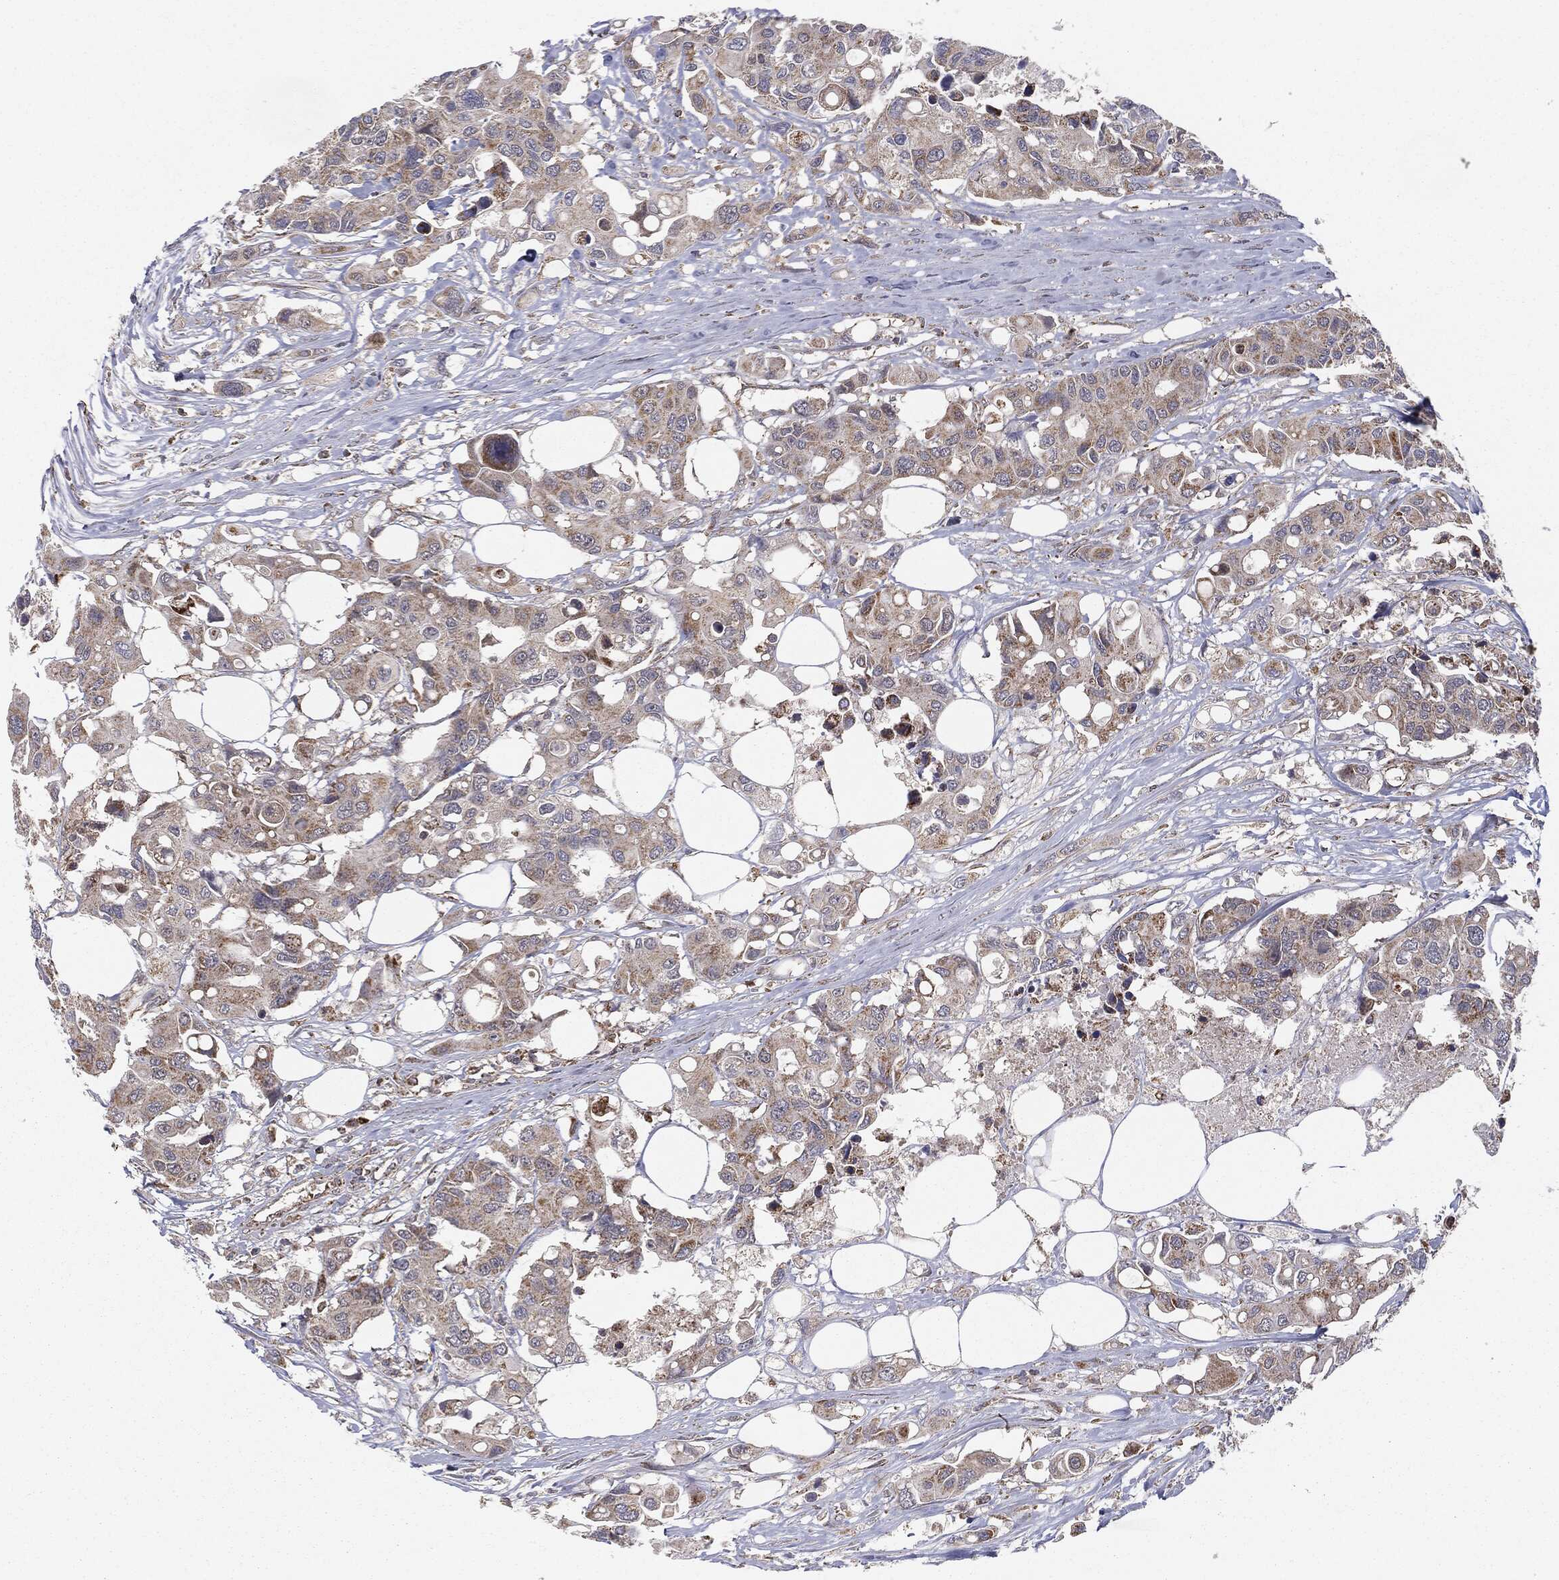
{"staining": {"intensity": "weak", "quantity": ">75%", "location": "cytoplasmic/membranous"}, "tissue": "colorectal cancer", "cell_type": "Tumor cells", "image_type": "cancer", "snomed": [{"axis": "morphology", "description": "Adenocarcinoma, NOS"}, {"axis": "topography", "description": "Colon"}], "caption": "Tumor cells demonstrate low levels of weak cytoplasmic/membranous expression in approximately >75% of cells in colorectal cancer (adenocarcinoma).", "gene": "MTOR", "patient": {"sex": "male", "age": 77}}